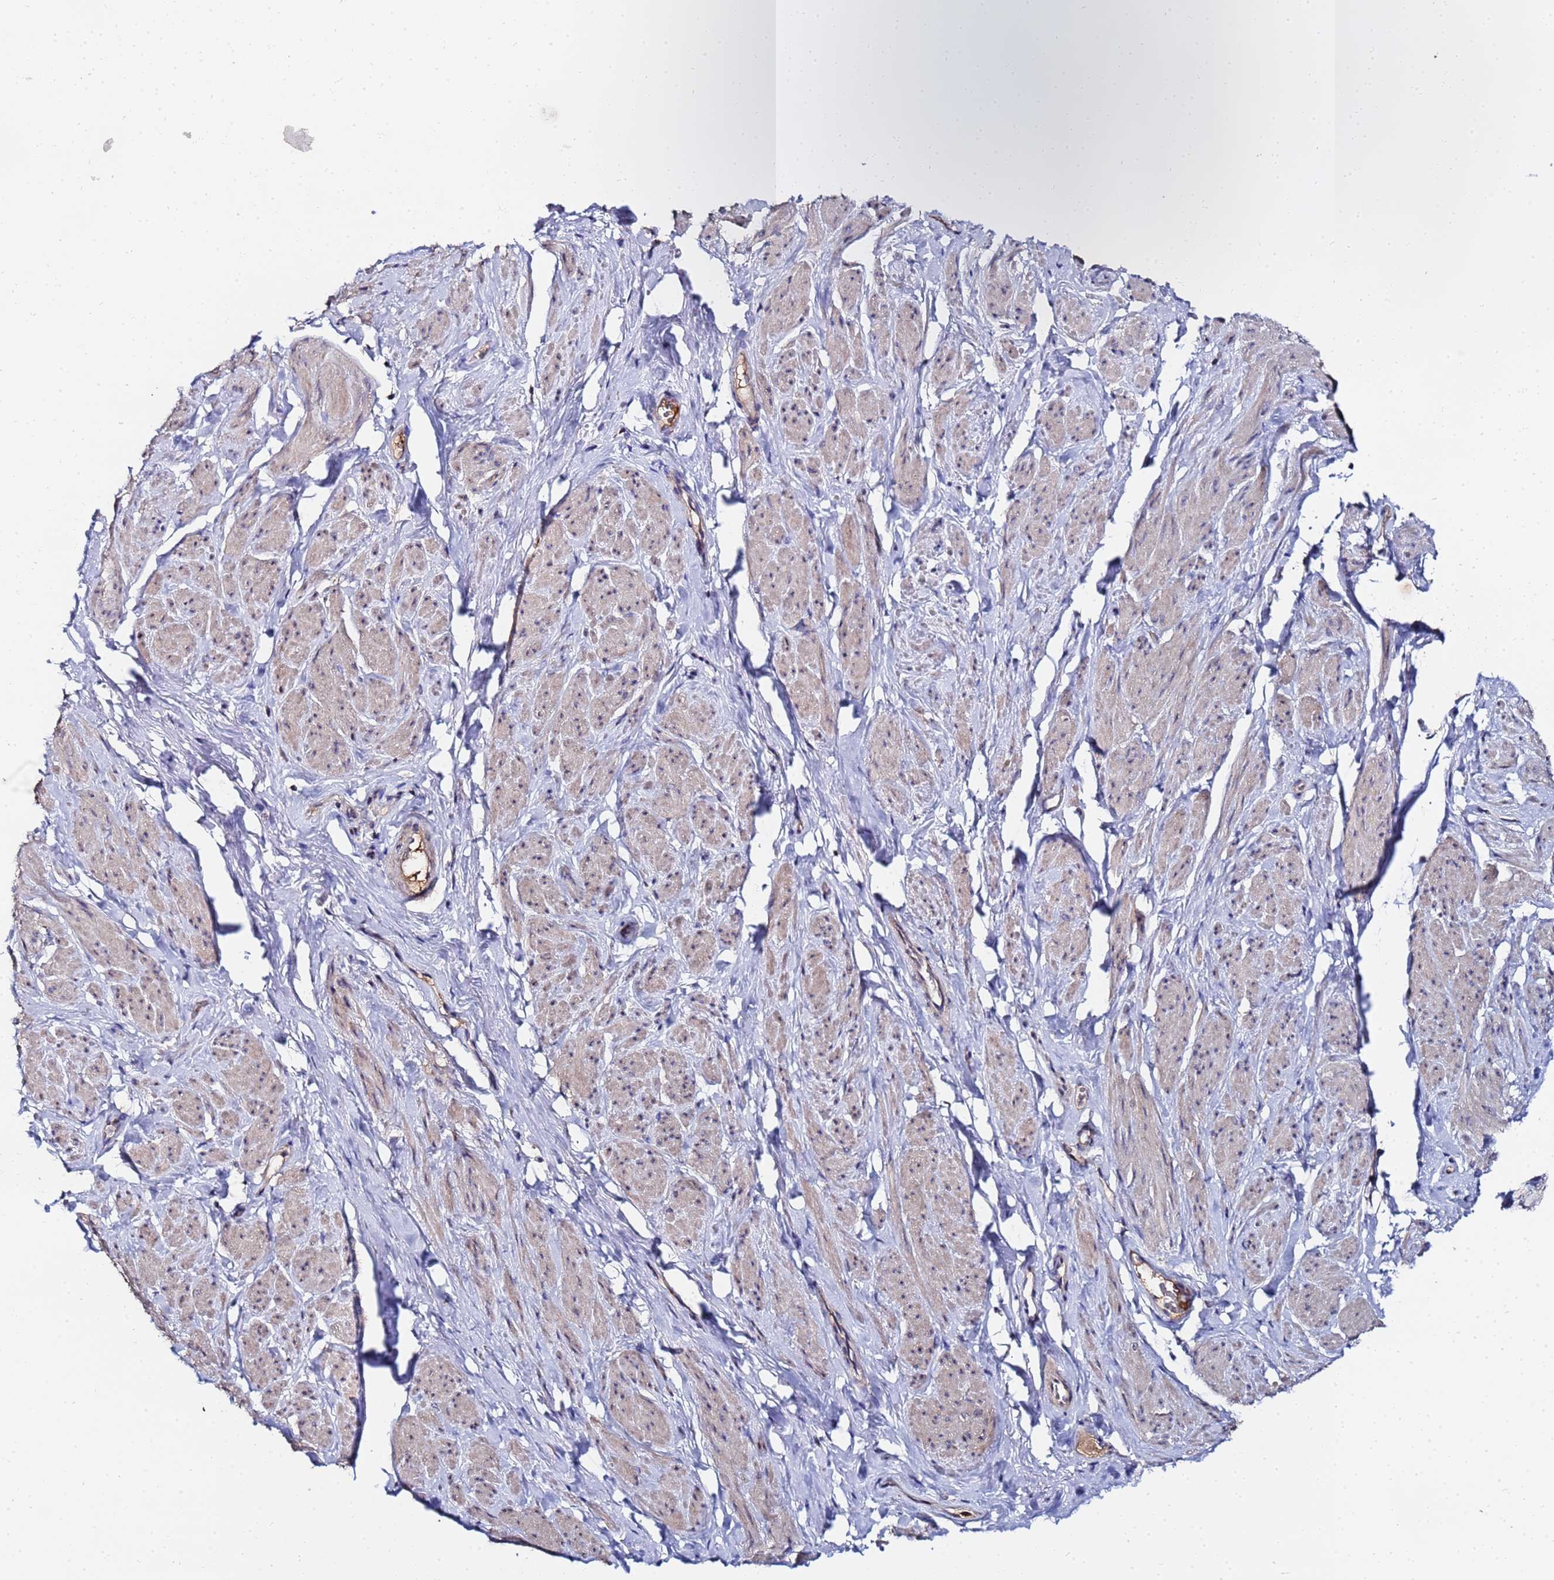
{"staining": {"intensity": "weak", "quantity": "25%-75%", "location": "cytoplasmic/membranous"}, "tissue": "smooth muscle", "cell_type": "Smooth muscle cells", "image_type": "normal", "snomed": [{"axis": "morphology", "description": "Normal tissue, NOS"}, {"axis": "topography", "description": "Smooth muscle"}, {"axis": "topography", "description": "Peripheral nerve tissue"}], "caption": "Protein expression analysis of unremarkable smooth muscle demonstrates weak cytoplasmic/membranous positivity in about 25%-75% of smooth muscle cells. The staining is performed using DAB (3,3'-diaminobenzidine) brown chromogen to label protein expression. The nuclei are counter-stained blue using hematoxylin.", "gene": "TCP10L", "patient": {"sex": "male", "age": 69}}